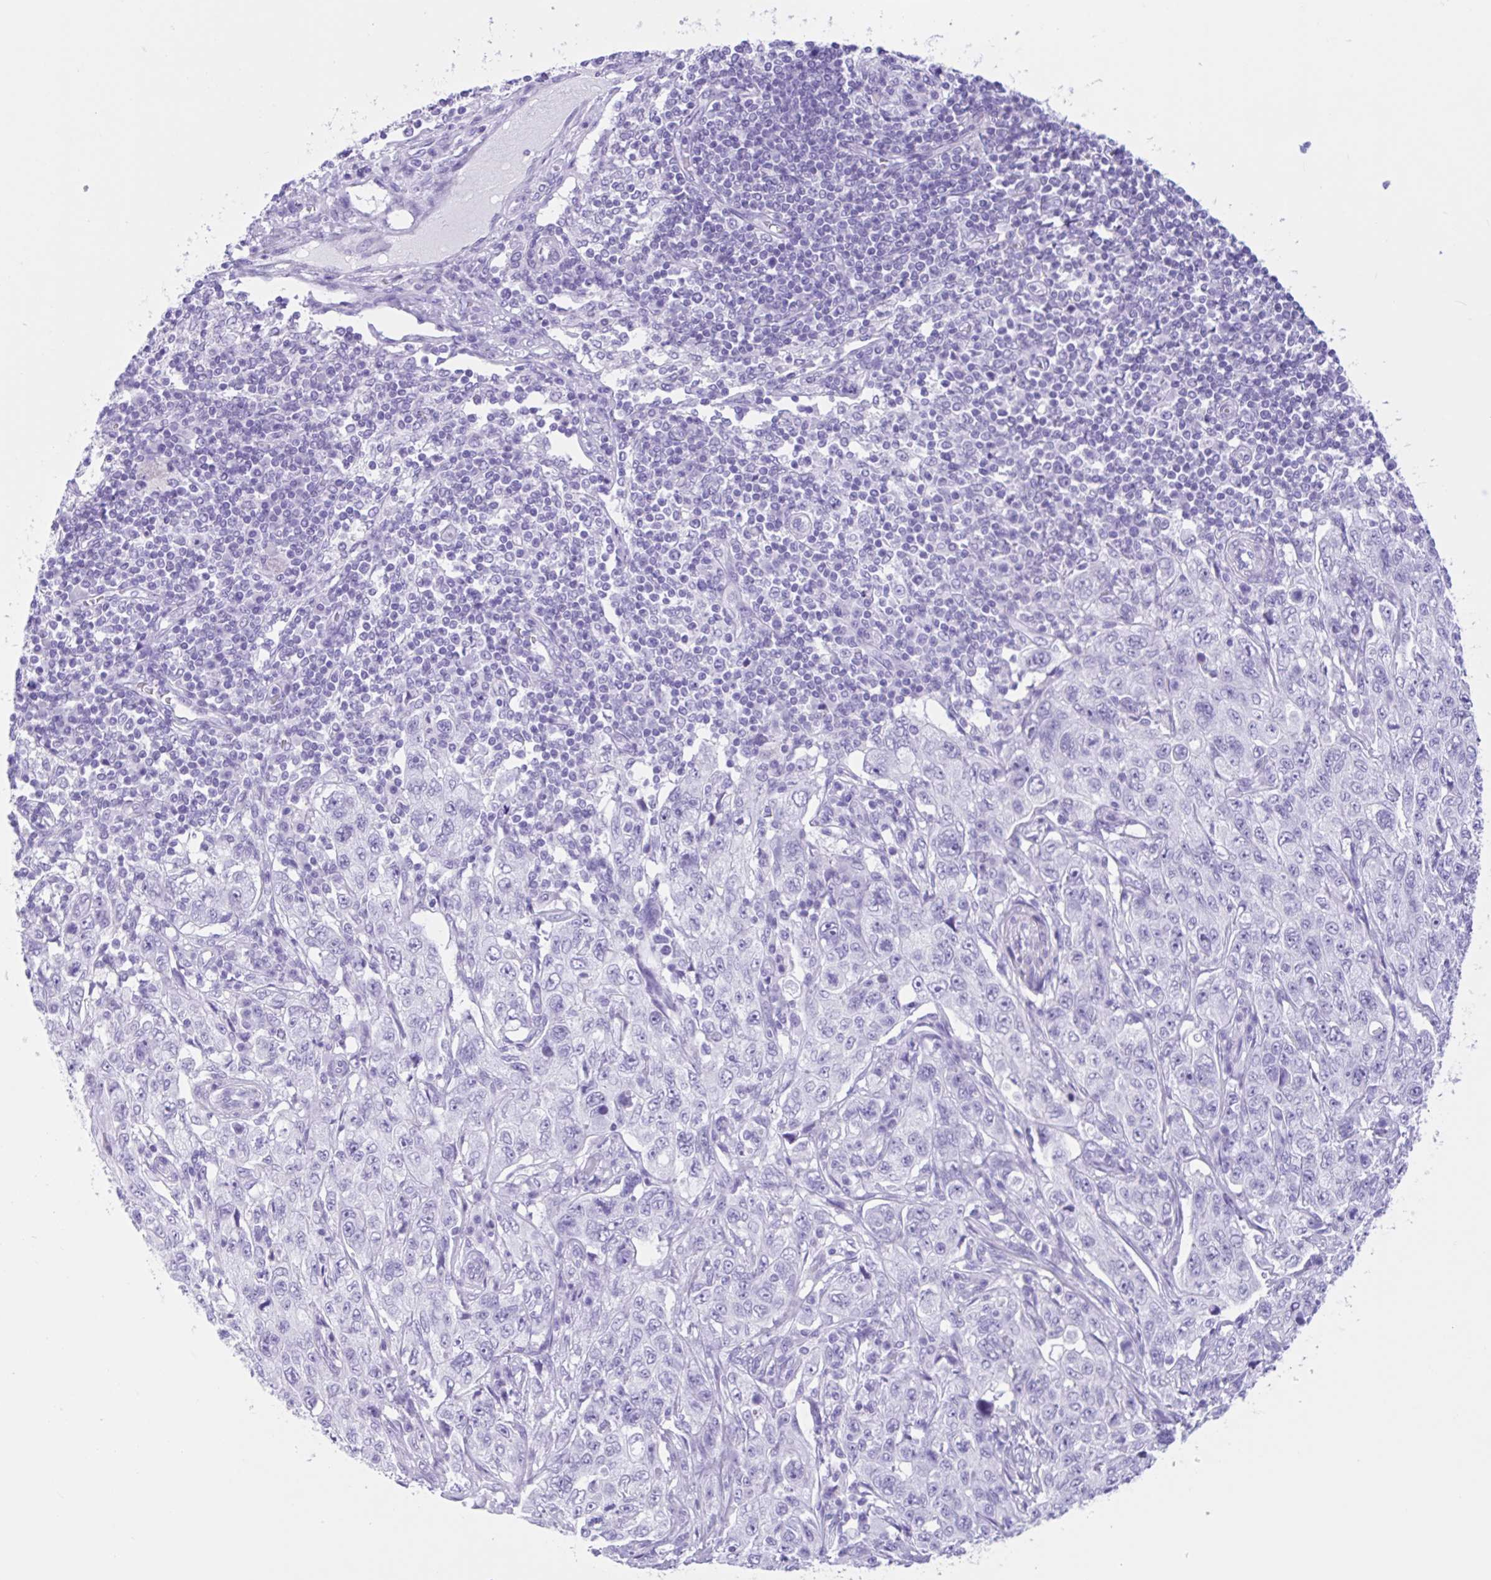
{"staining": {"intensity": "negative", "quantity": "none", "location": "none"}, "tissue": "pancreatic cancer", "cell_type": "Tumor cells", "image_type": "cancer", "snomed": [{"axis": "morphology", "description": "Adenocarcinoma, NOS"}, {"axis": "topography", "description": "Pancreas"}], "caption": "A micrograph of pancreatic cancer stained for a protein shows no brown staining in tumor cells.", "gene": "IAPP", "patient": {"sex": "male", "age": 68}}